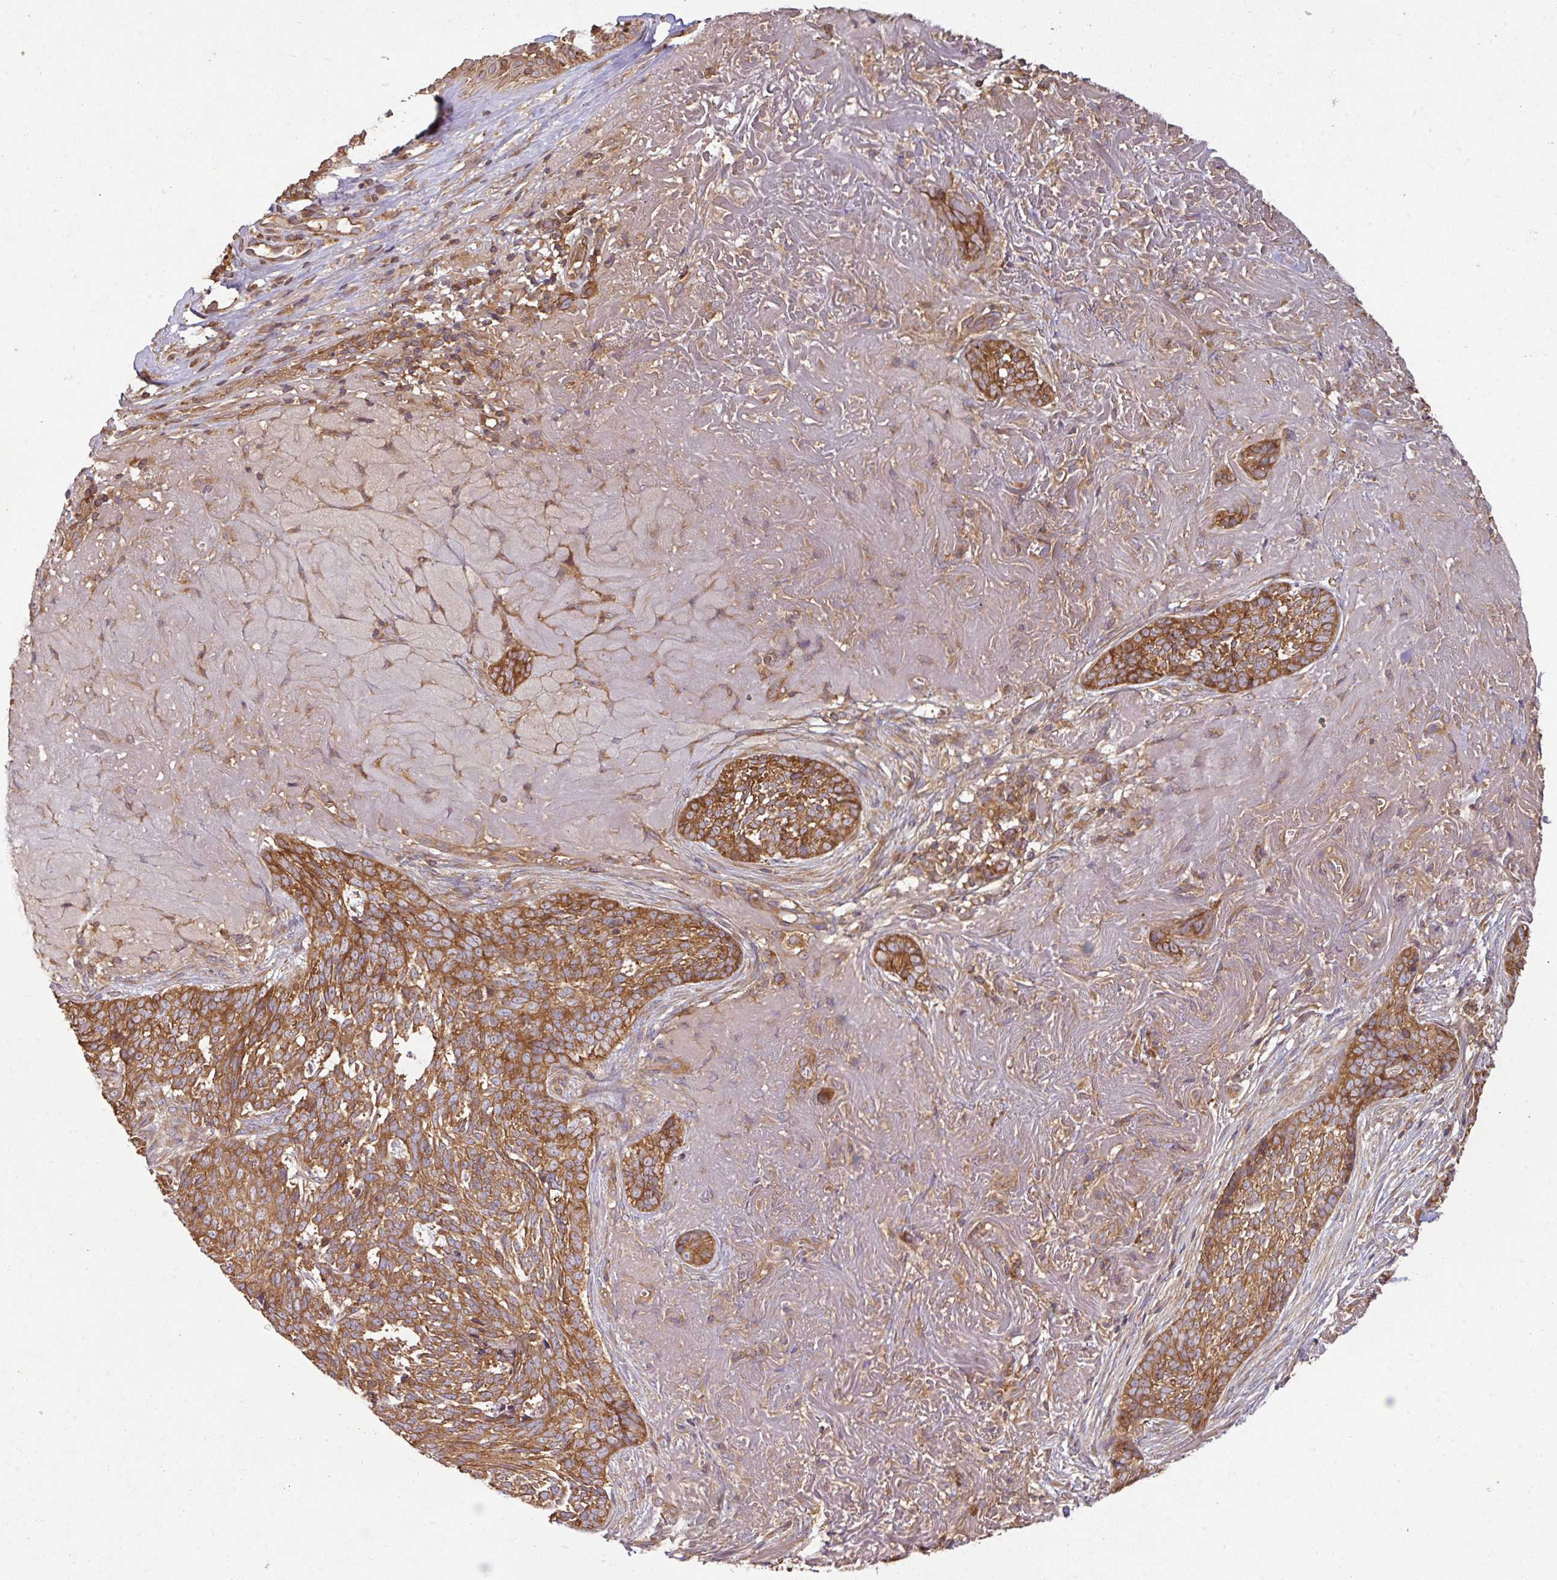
{"staining": {"intensity": "moderate", "quantity": ">75%", "location": "cytoplasmic/membranous"}, "tissue": "skin cancer", "cell_type": "Tumor cells", "image_type": "cancer", "snomed": [{"axis": "morphology", "description": "Basal cell carcinoma"}, {"axis": "topography", "description": "Skin"}, {"axis": "topography", "description": "Skin of face"}], "caption": "Protein staining reveals moderate cytoplasmic/membranous positivity in about >75% of tumor cells in basal cell carcinoma (skin).", "gene": "GSPT1", "patient": {"sex": "female", "age": 95}}